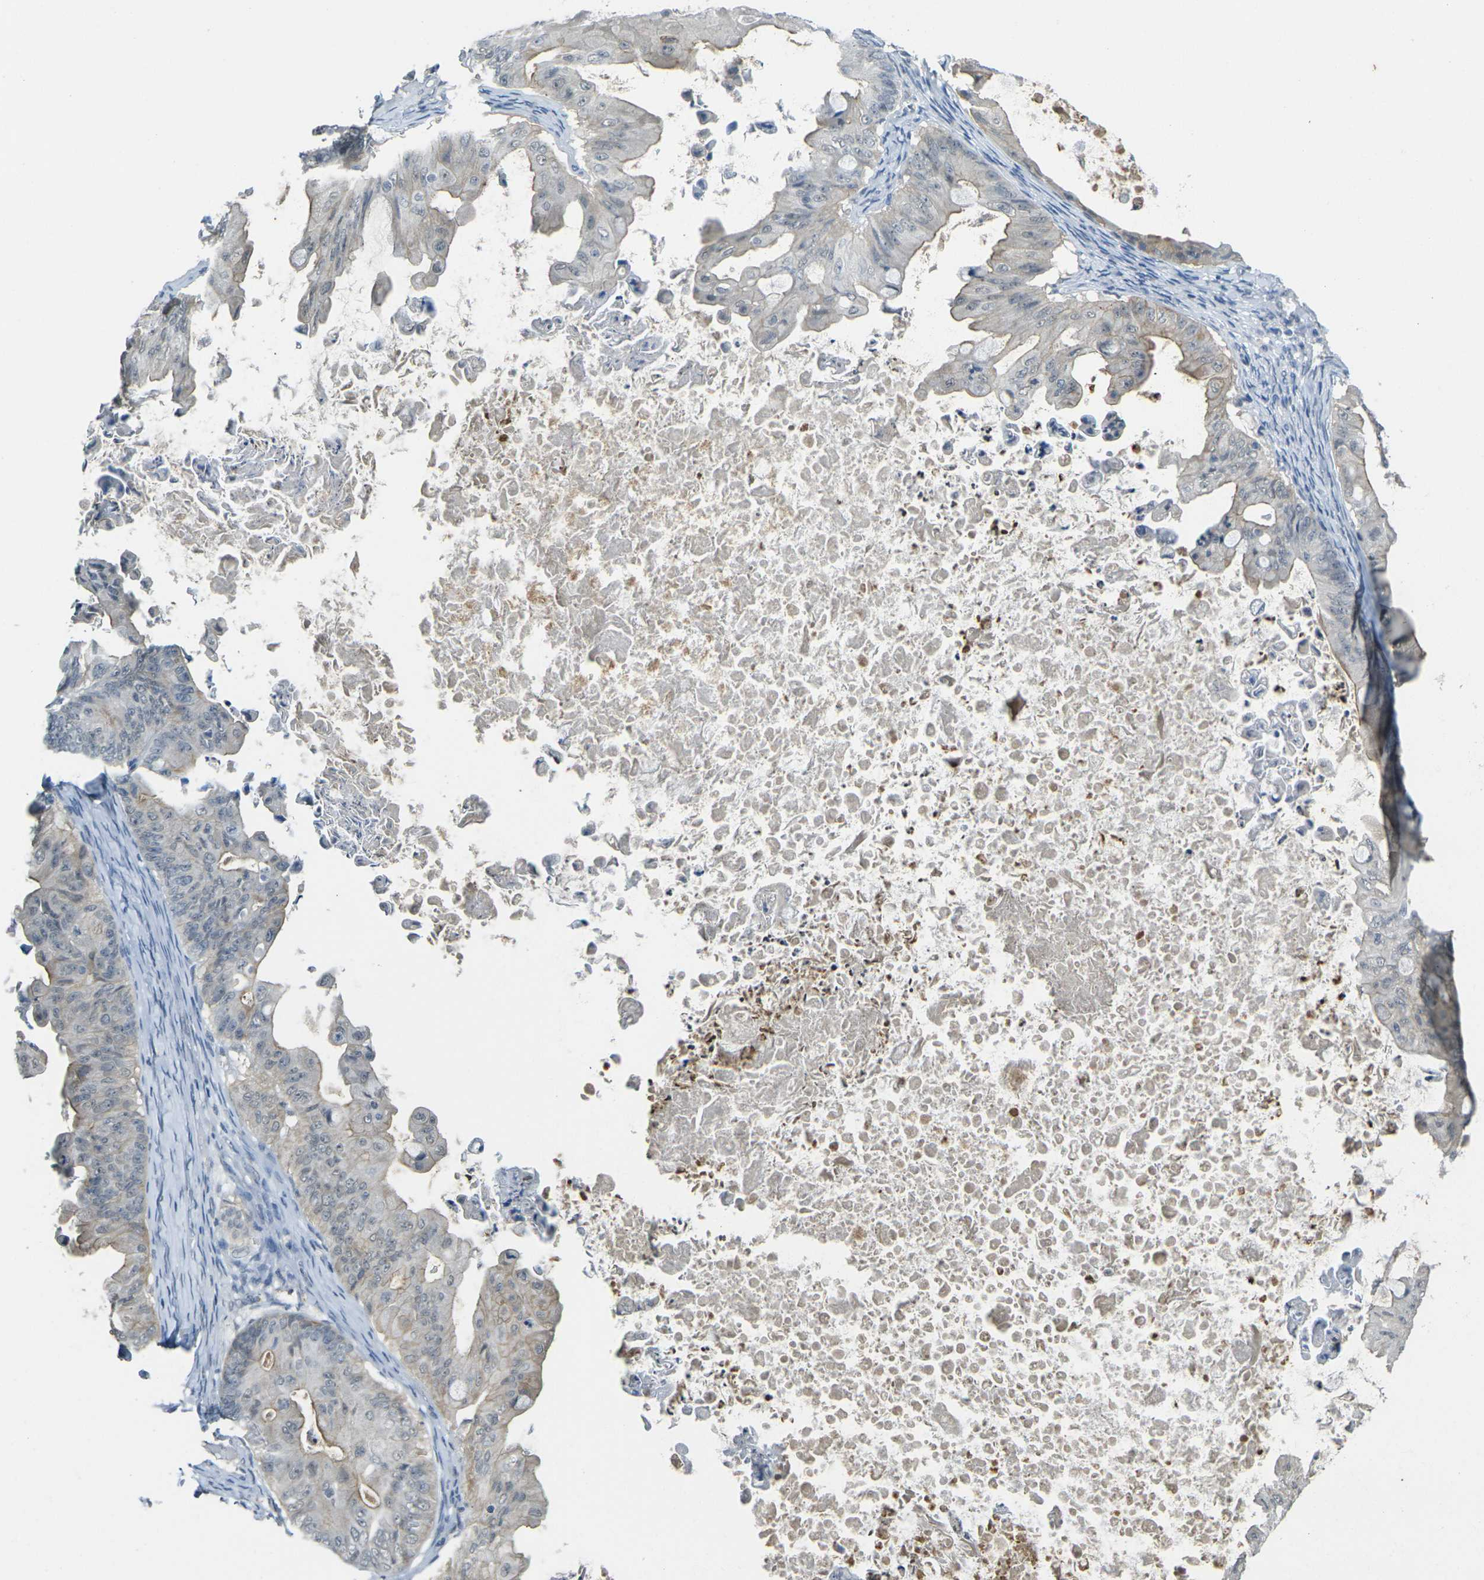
{"staining": {"intensity": "weak", "quantity": "25%-75%", "location": "cytoplasmic/membranous"}, "tissue": "ovarian cancer", "cell_type": "Tumor cells", "image_type": "cancer", "snomed": [{"axis": "morphology", "description": "Cystadenocarcinoma, mucinous, NOS"}, {"axis": "topography", "description": "Ovary"}], "caption": "Immunohistochemical staining of mucinous cystadenocarcinoma (ovarian) reveals low levels of weak cytoplasmic/membranous staining in approximately 25%-75% of tumor cells. The protein of interest is shown in brown color, while the nuclei are stained blue.", "gene": "SPTBN2", "patient": {"sex": "female", "age": 37}}